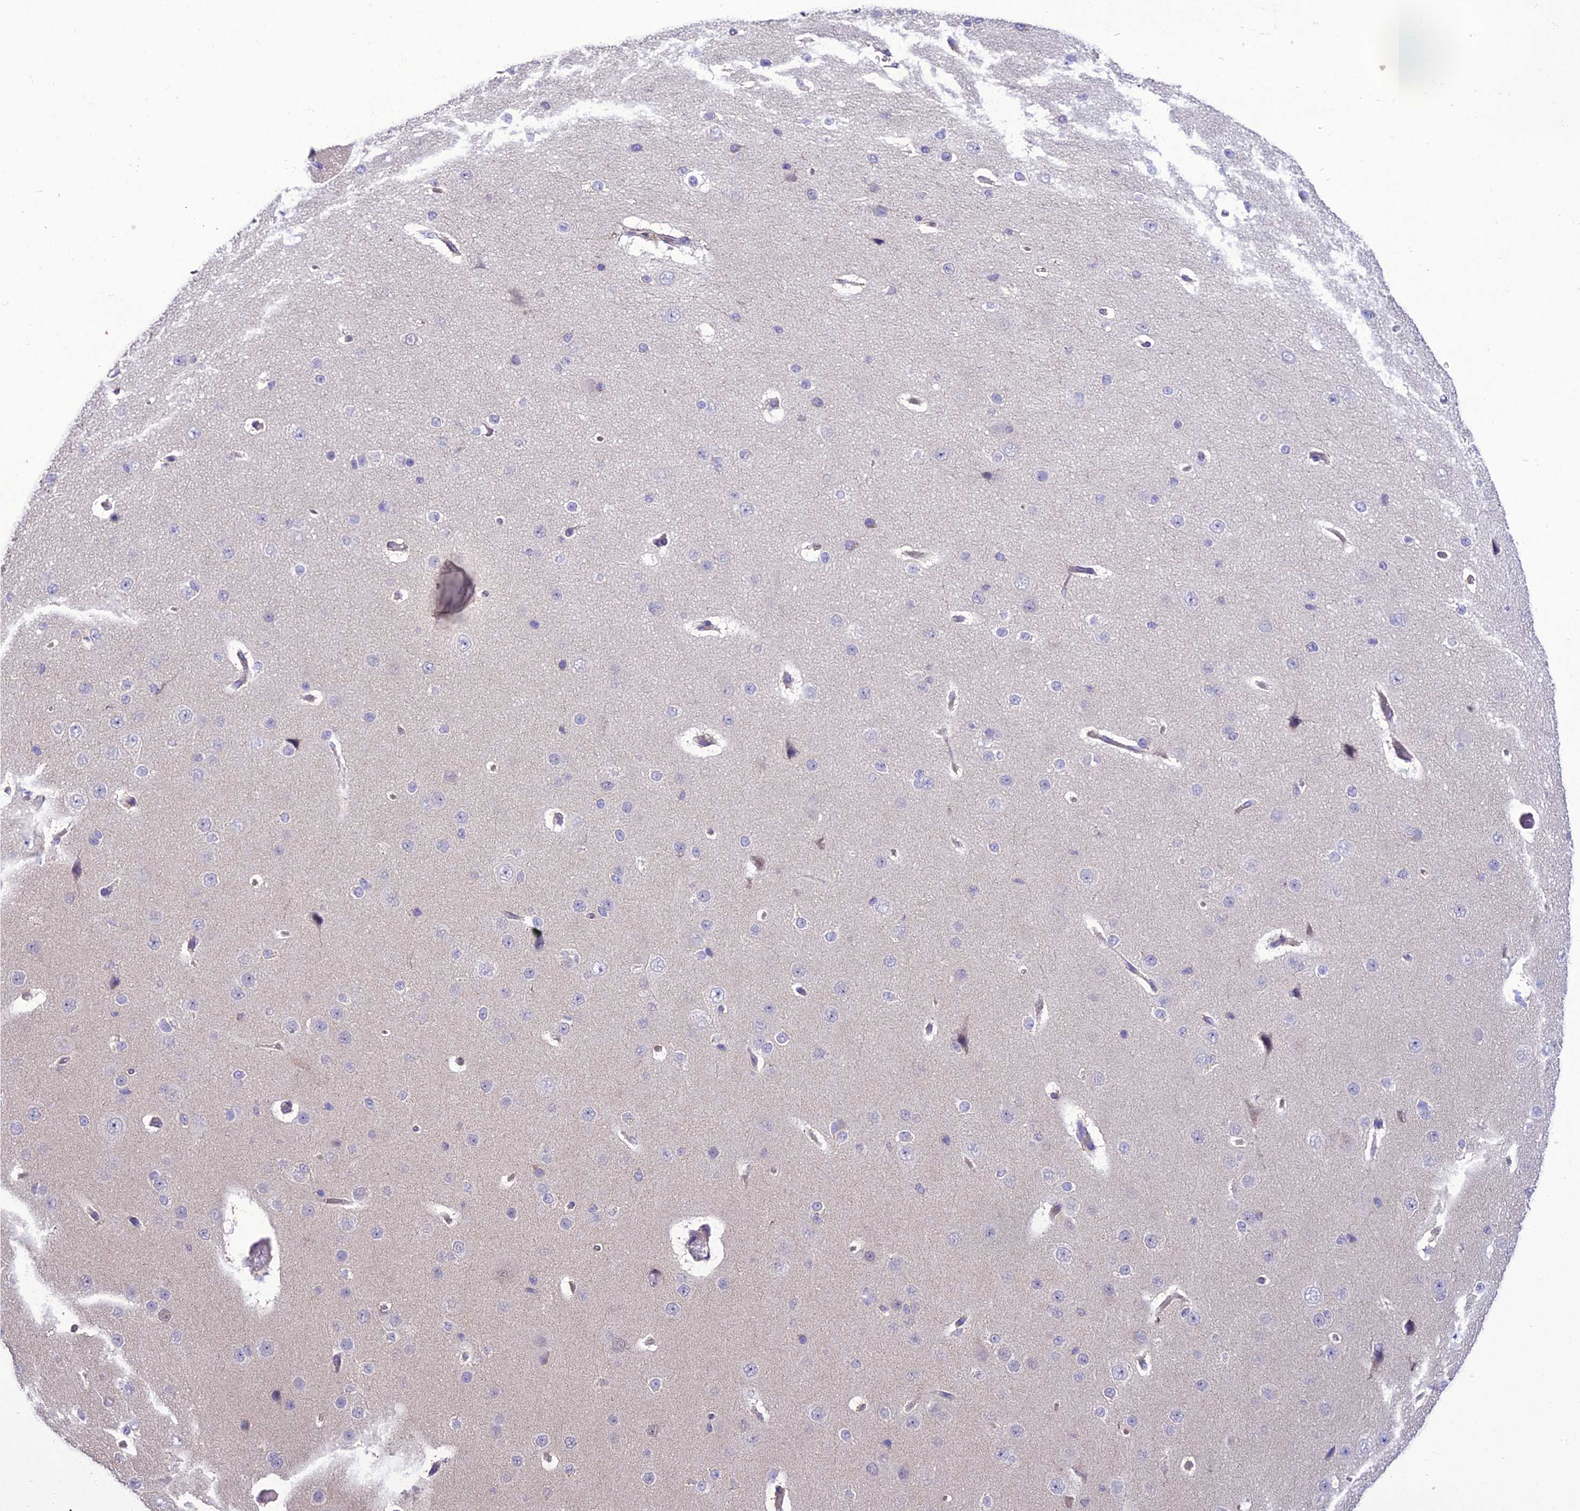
{"staining": {"intensity": "negative", "quantity": "none", "location": "none"}, "tissue": "cerebral cortex", "cell_type": "Endothelial cells", "image_type": "normal", "snomed": [{"axis": "morphology", "description": "Normal tissue, NOS"}, {"axis": "morphology", "description": "Developmental malformation"}, {"axis": "topography", "description": "Cerebral cortex"}], "caption": "High magnification brightfield microscopy of benign cerebral cortex stained with DAB (3,3'-diaminobenzidine) (brown) and counterstained with hematoxylin (blue): endothelial cells show no significant positivity. (DAB immunohistochemistry with hematoxylin counter stain).", "gene": "SCRT1", "patient": {"sex": "female", "age": 30}}